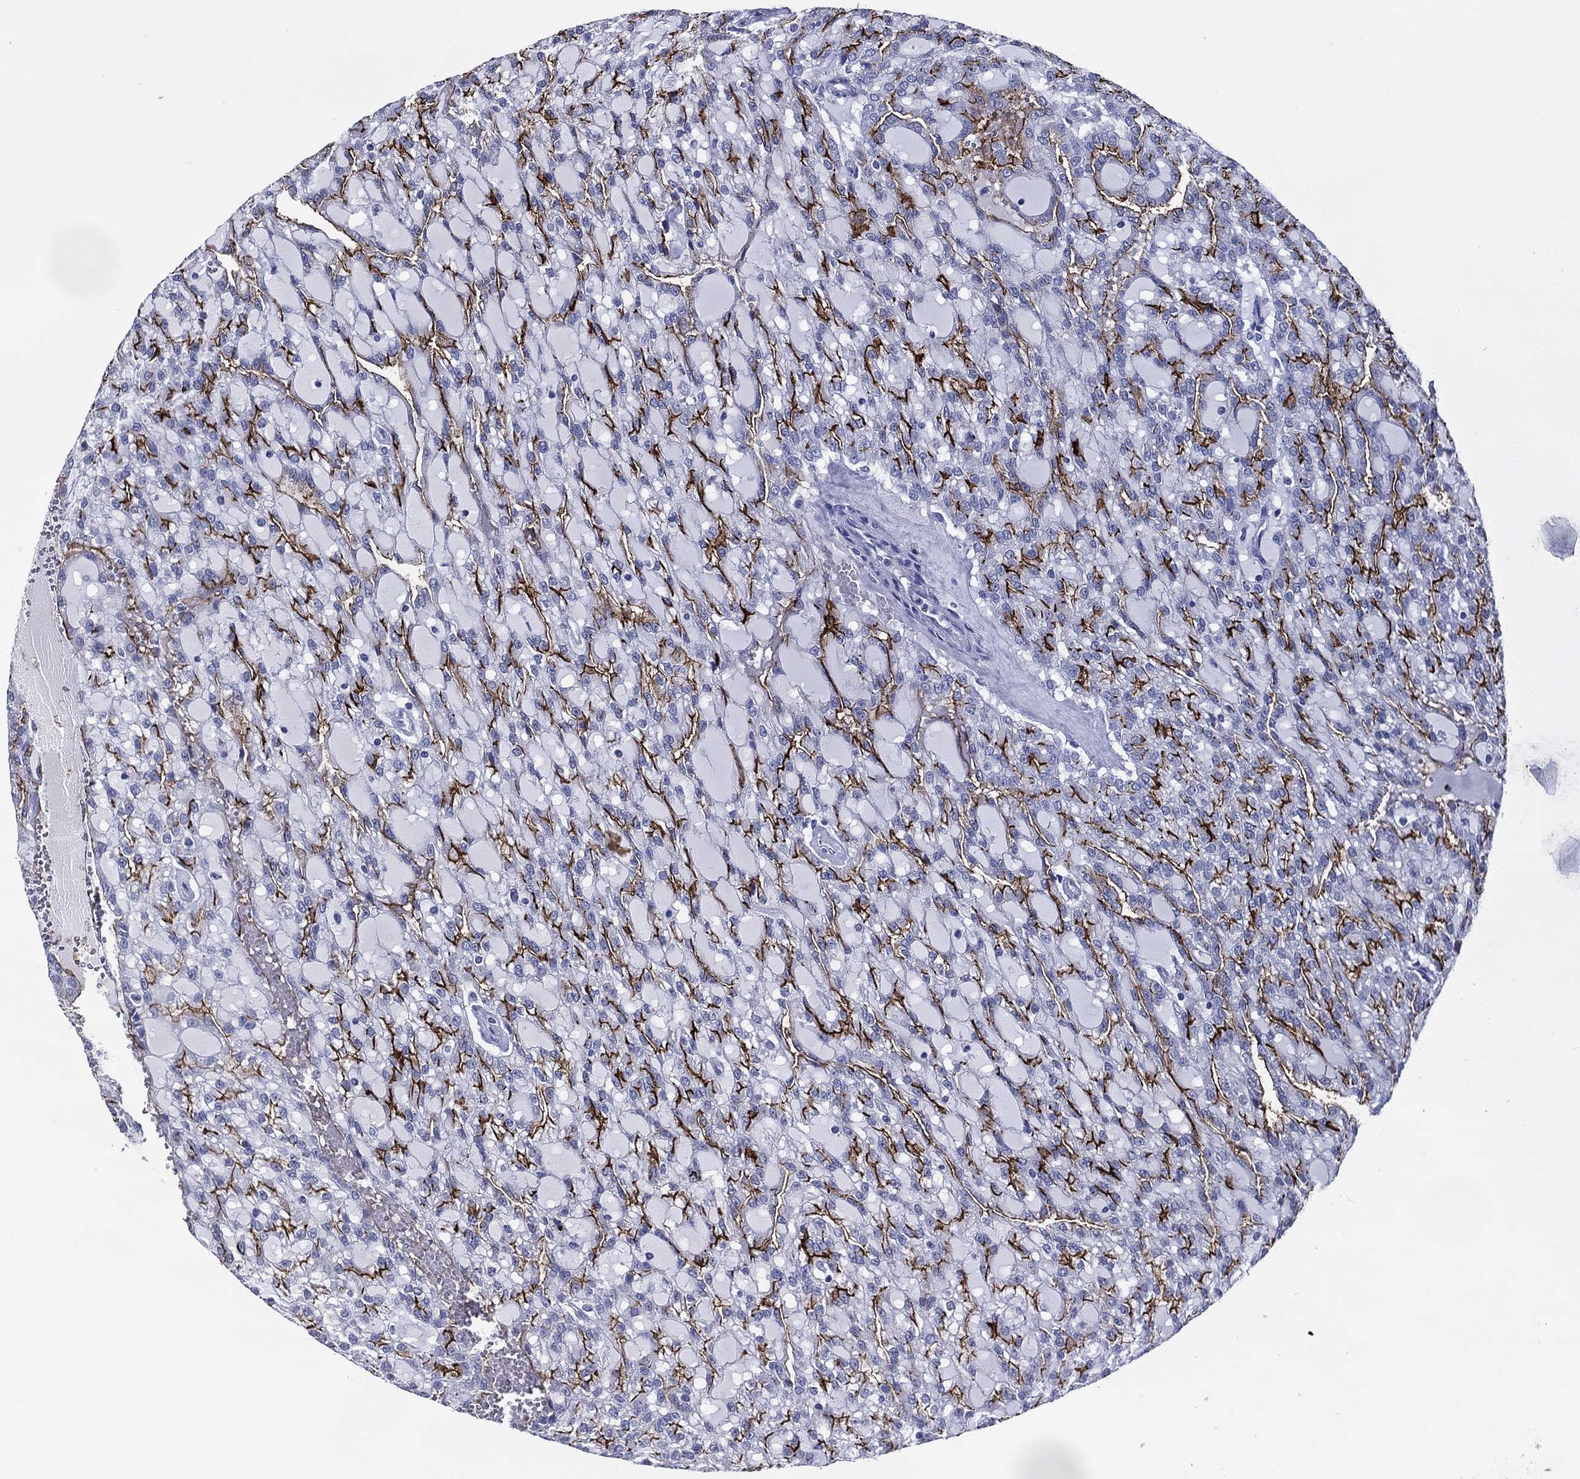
{"staining": {"intensity": "strong", "quantity": "25%-75%", "location": "cytoplasmic/membranous"}, "tissue": "renal cancer", "cell_type": "Tumor cells", "image_type": "cancer", "snomed": [{"axis": "morphology", "description": "Adenocarcinoma, NOS"}, {"axis": "topography", "description": "Kidney"}], "caption": "Immunohistochemical staining of renal cancer (adenocarcinoma) reveals strong cytoplasmic/membranous protein positivity in about 25%-75% of tumor cells.", "gene": "ACE2", "patient": {"sex": "male", "age": 63}}